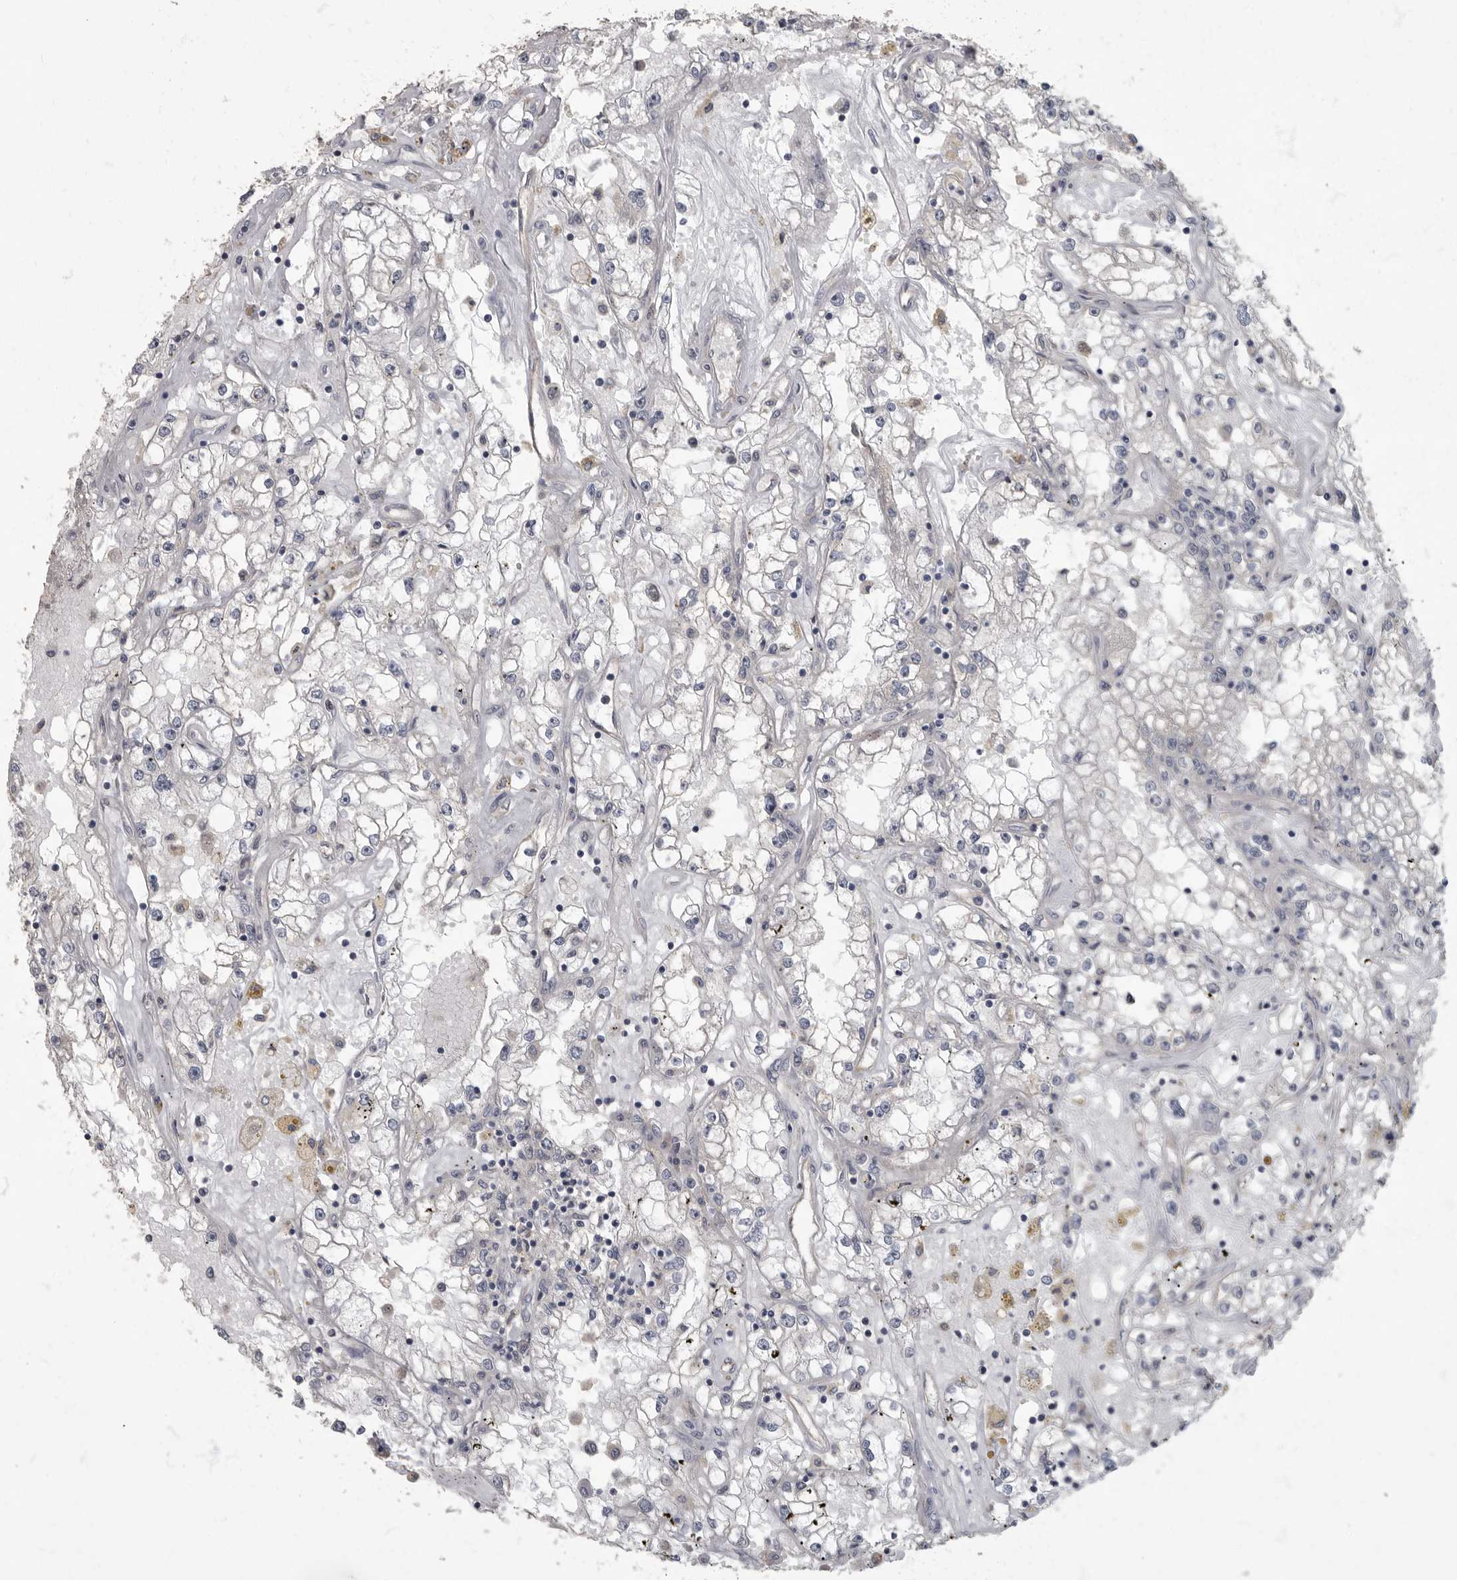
{"staining": {"intensity": "negative", "quantity": "none", "location": "none"}, "tissue": "renal cancer", "cell_type": "Tumor cells", "image_type": "cancer", "snomed": [{"axis": "morphology", "description": "Adenocarcinoma, NOS"}, {"axis": "topography", "description": "Kidney"}], "caption": "High magnification brightfield microscopy of renal cancer (adenocarcinoma) stained with DAB (brown) and counterstained with hematoxylin (blue): tumor cells show no significant expression. (DAB immunohistochemistry (IHC) visualized using brightfield microscopy, high magnification).", "gene": "PDK1", "patient": {"sex": "male", "age": 56}}